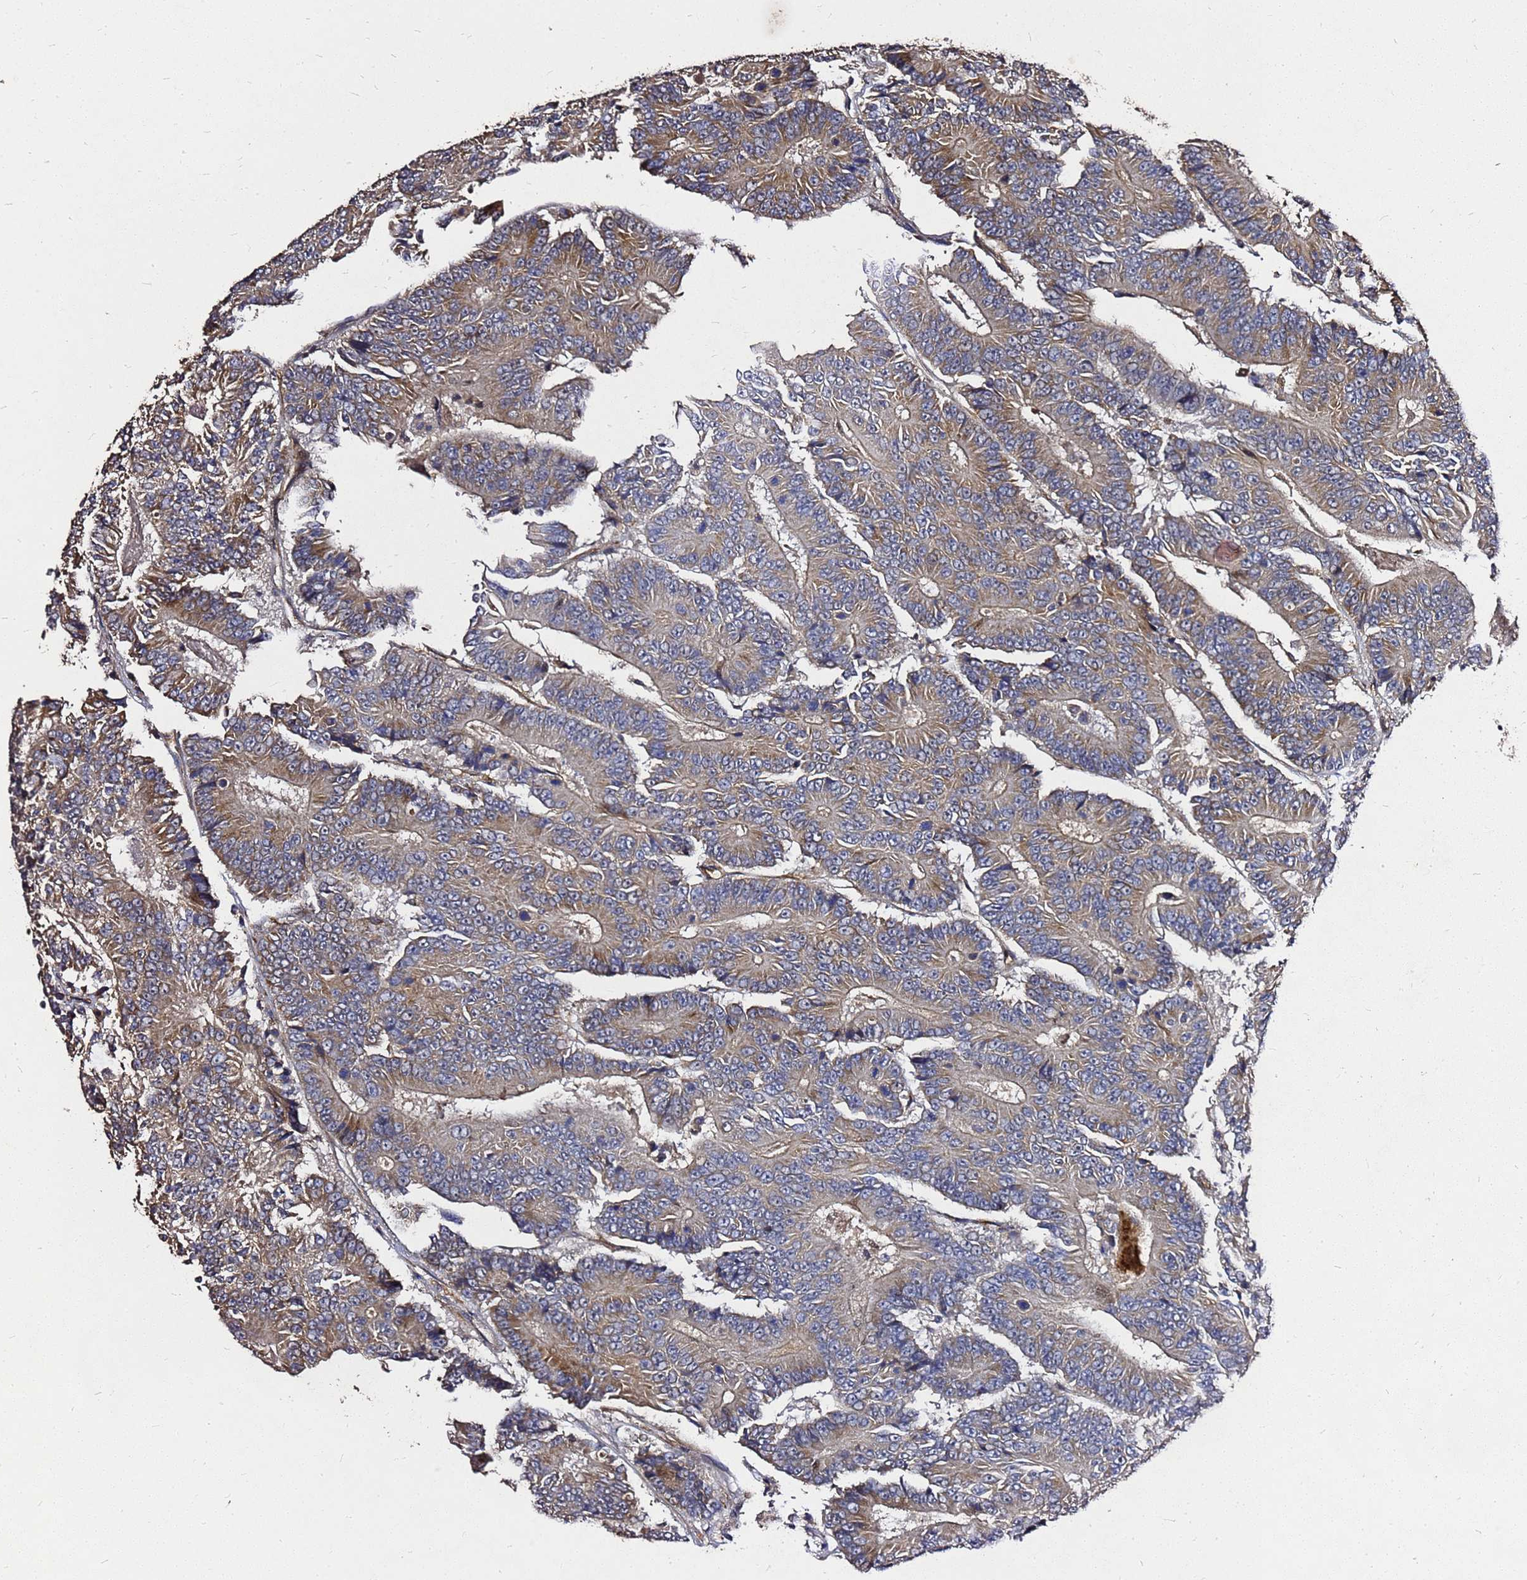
{"staining": {"intensity": "weak", "quantity": "25%-75%", "location": "cytoplasmic/membranous"}, "tissue": "colorectal cancer", "cell_type": "Tumor cells", "image_type": "cancer", "snomed": [{"axis": "morphology", "description": "Adenocarcinoma, NOS"}, {"axis": "topography", "description": "Colon"}], "caption": "High-power microscopy captured an immunohistochemistry (IHC) photomicrograph of colorectal cancer (adenocarcinoma), revealing weak cytoplasmic/membranous staining in approximately 25%-75% of tumor cells.", "gene": "RSPRY1", "patient": {"sex": "male", "age": 83}}